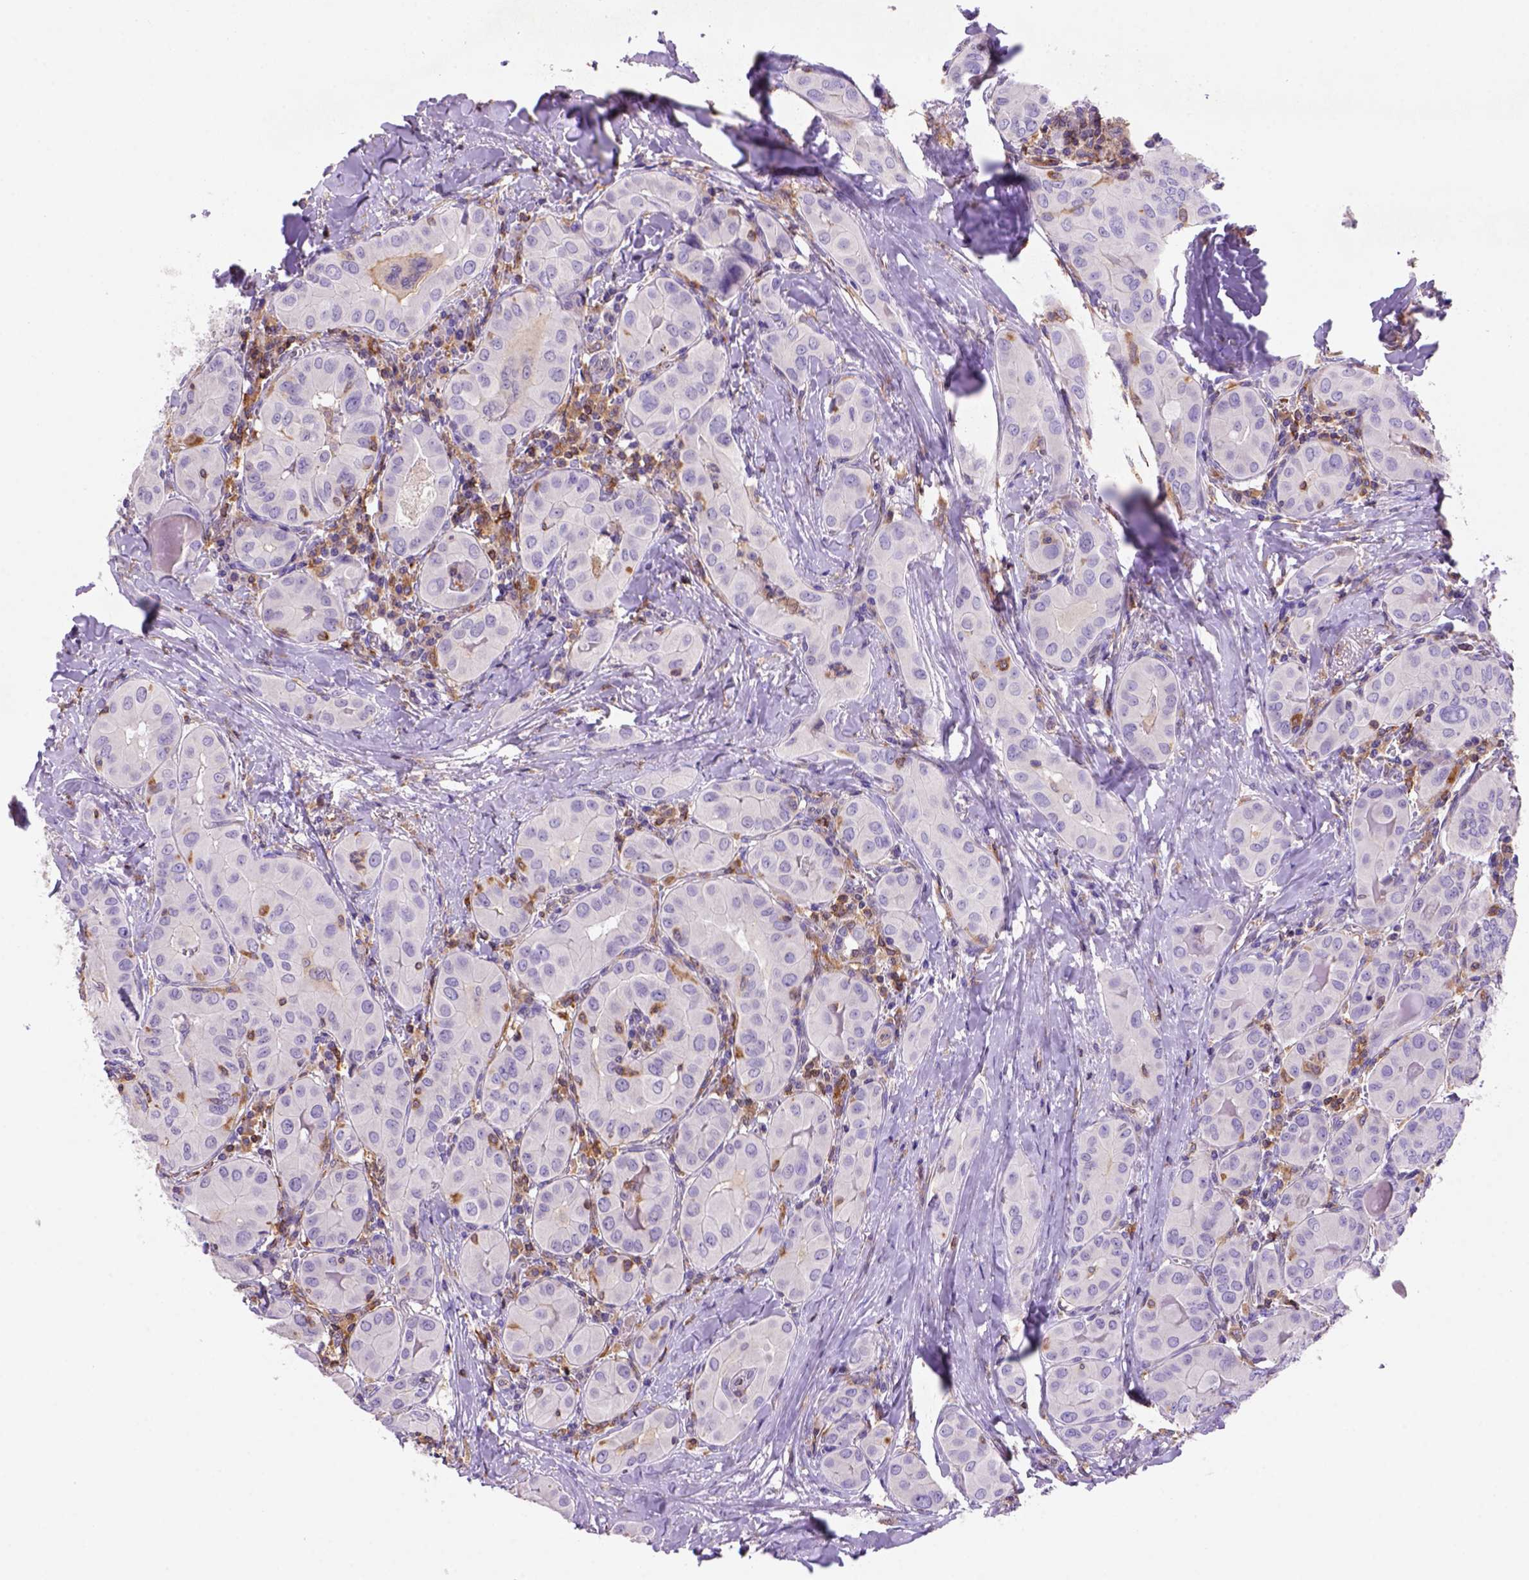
{"staining": {"intensity": "negative", "quantity": "none", "location": "none"}, "tissue": "thyroid cancer", "cell_type": "Tumor cells", "image_type": "cancer", "snomed": [{"axis": "morphology", "description": "Papillary adenocarcinoma, NOS"}, {"axis": "topography", "description": "Thyroid gland"}], "caption": "The histopathology image displays no significant positivity in tumor cells of thyroid papillary adenocarcinoma. (DAB (3,3'-diaminobenzidine) immunohistochemistry (IHC) visualized using brightfield microscopy, high magnification).", "gene": "INPP5D", "patient": {"sex": "female", "age": 37}}